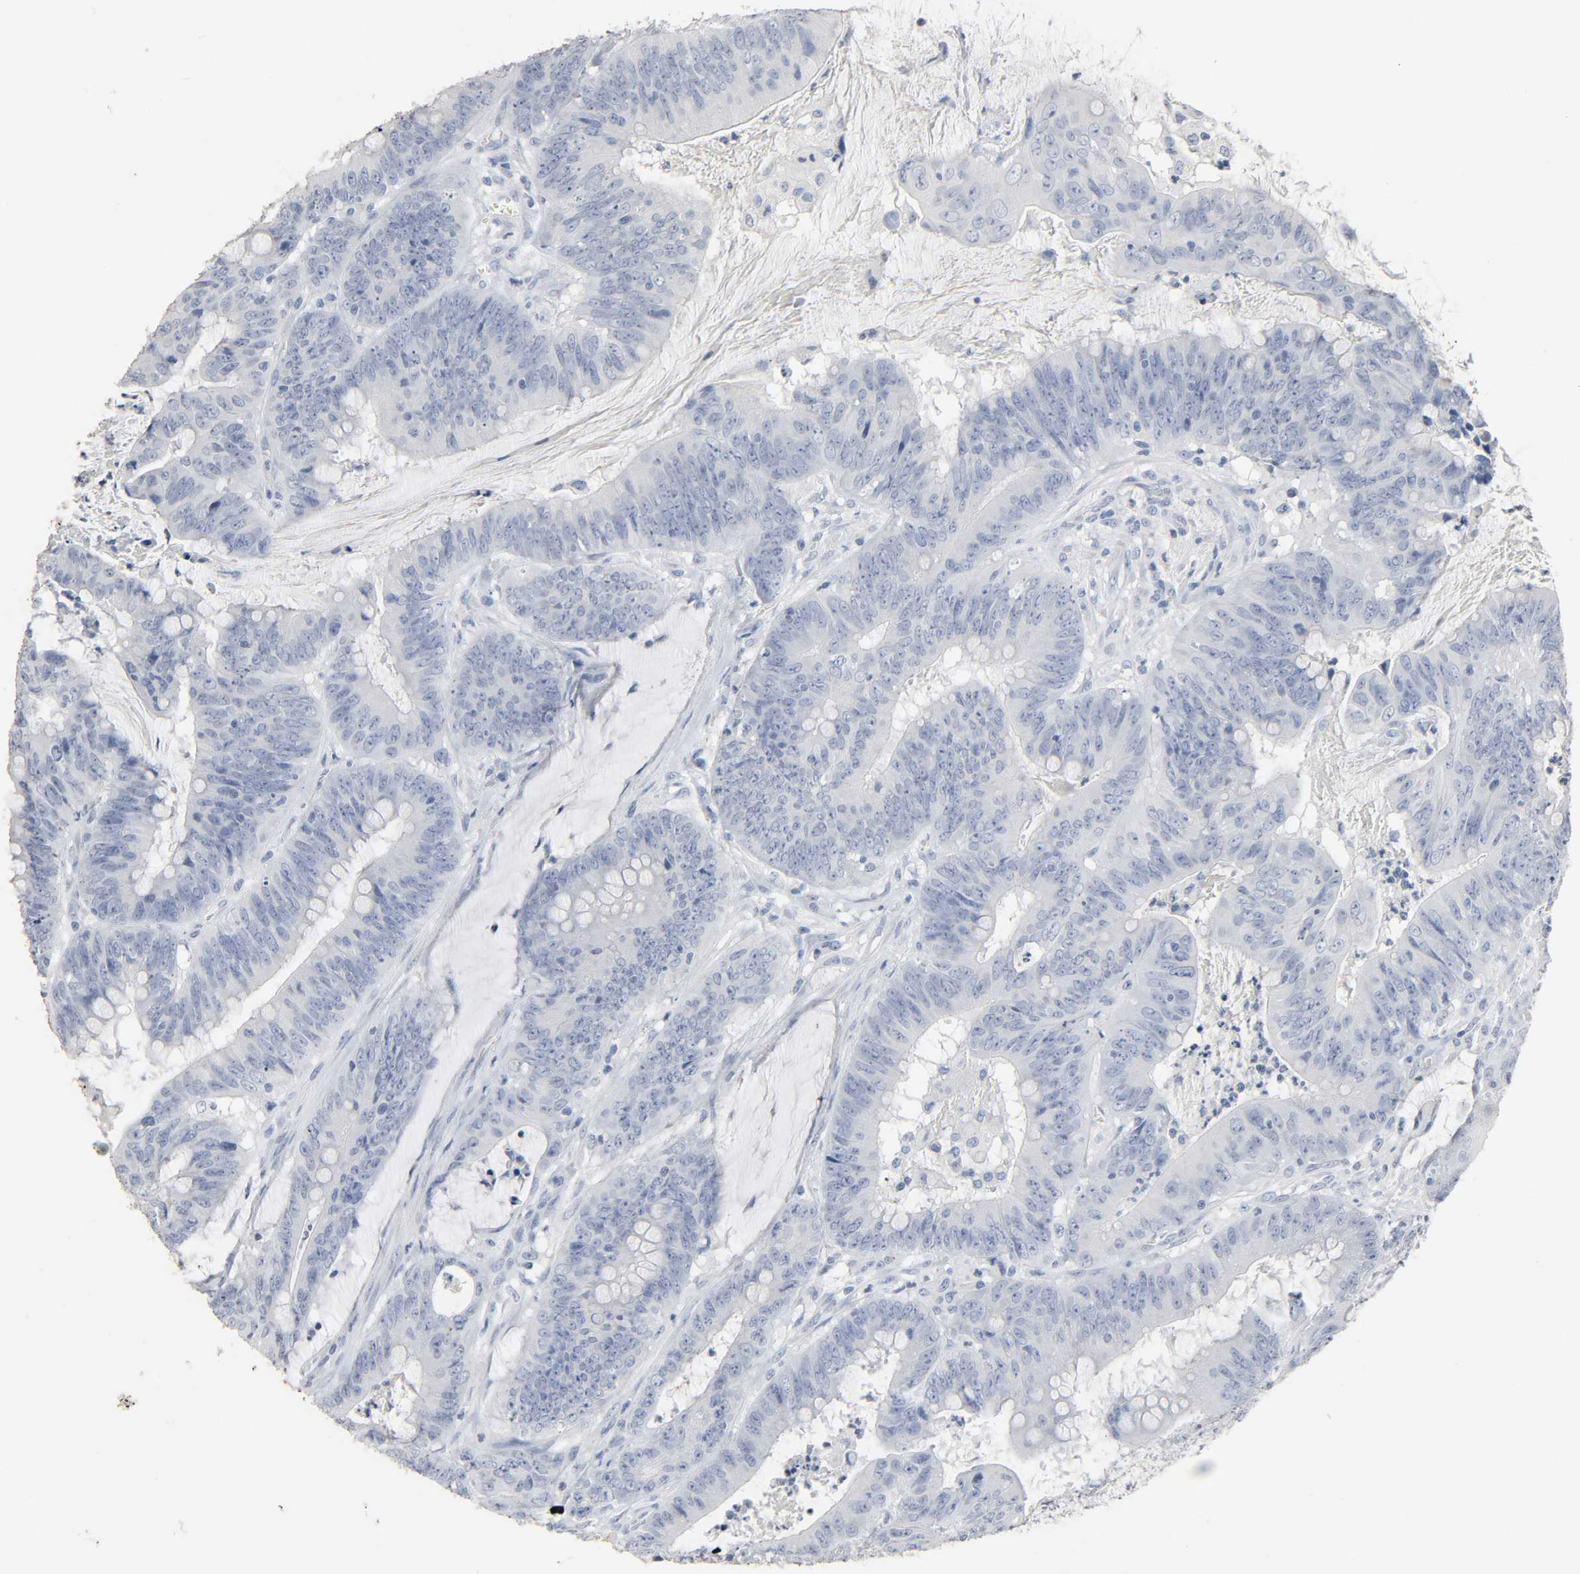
{"staining": {"intensity": "negative", "quantity": "none", "location": "none"}, "tissue": "colorectal cancer", "cell_type": "Tumor cells", "image_type": "cancer", "snomed": [{"axis": "morphology", "description": "Adenocarcinoma, NOS"}, {"axis": "topography", "description": "Colon"}], "caption": "High magnification brightfield microscopy of colorectal adenocarcinoma stained with DAB (brown) and counterstained with hematoxylin (blue): tumor cells show no significant staining.", "gene": "FBLN5", "patient": {"sex": "male", "age": 45}}